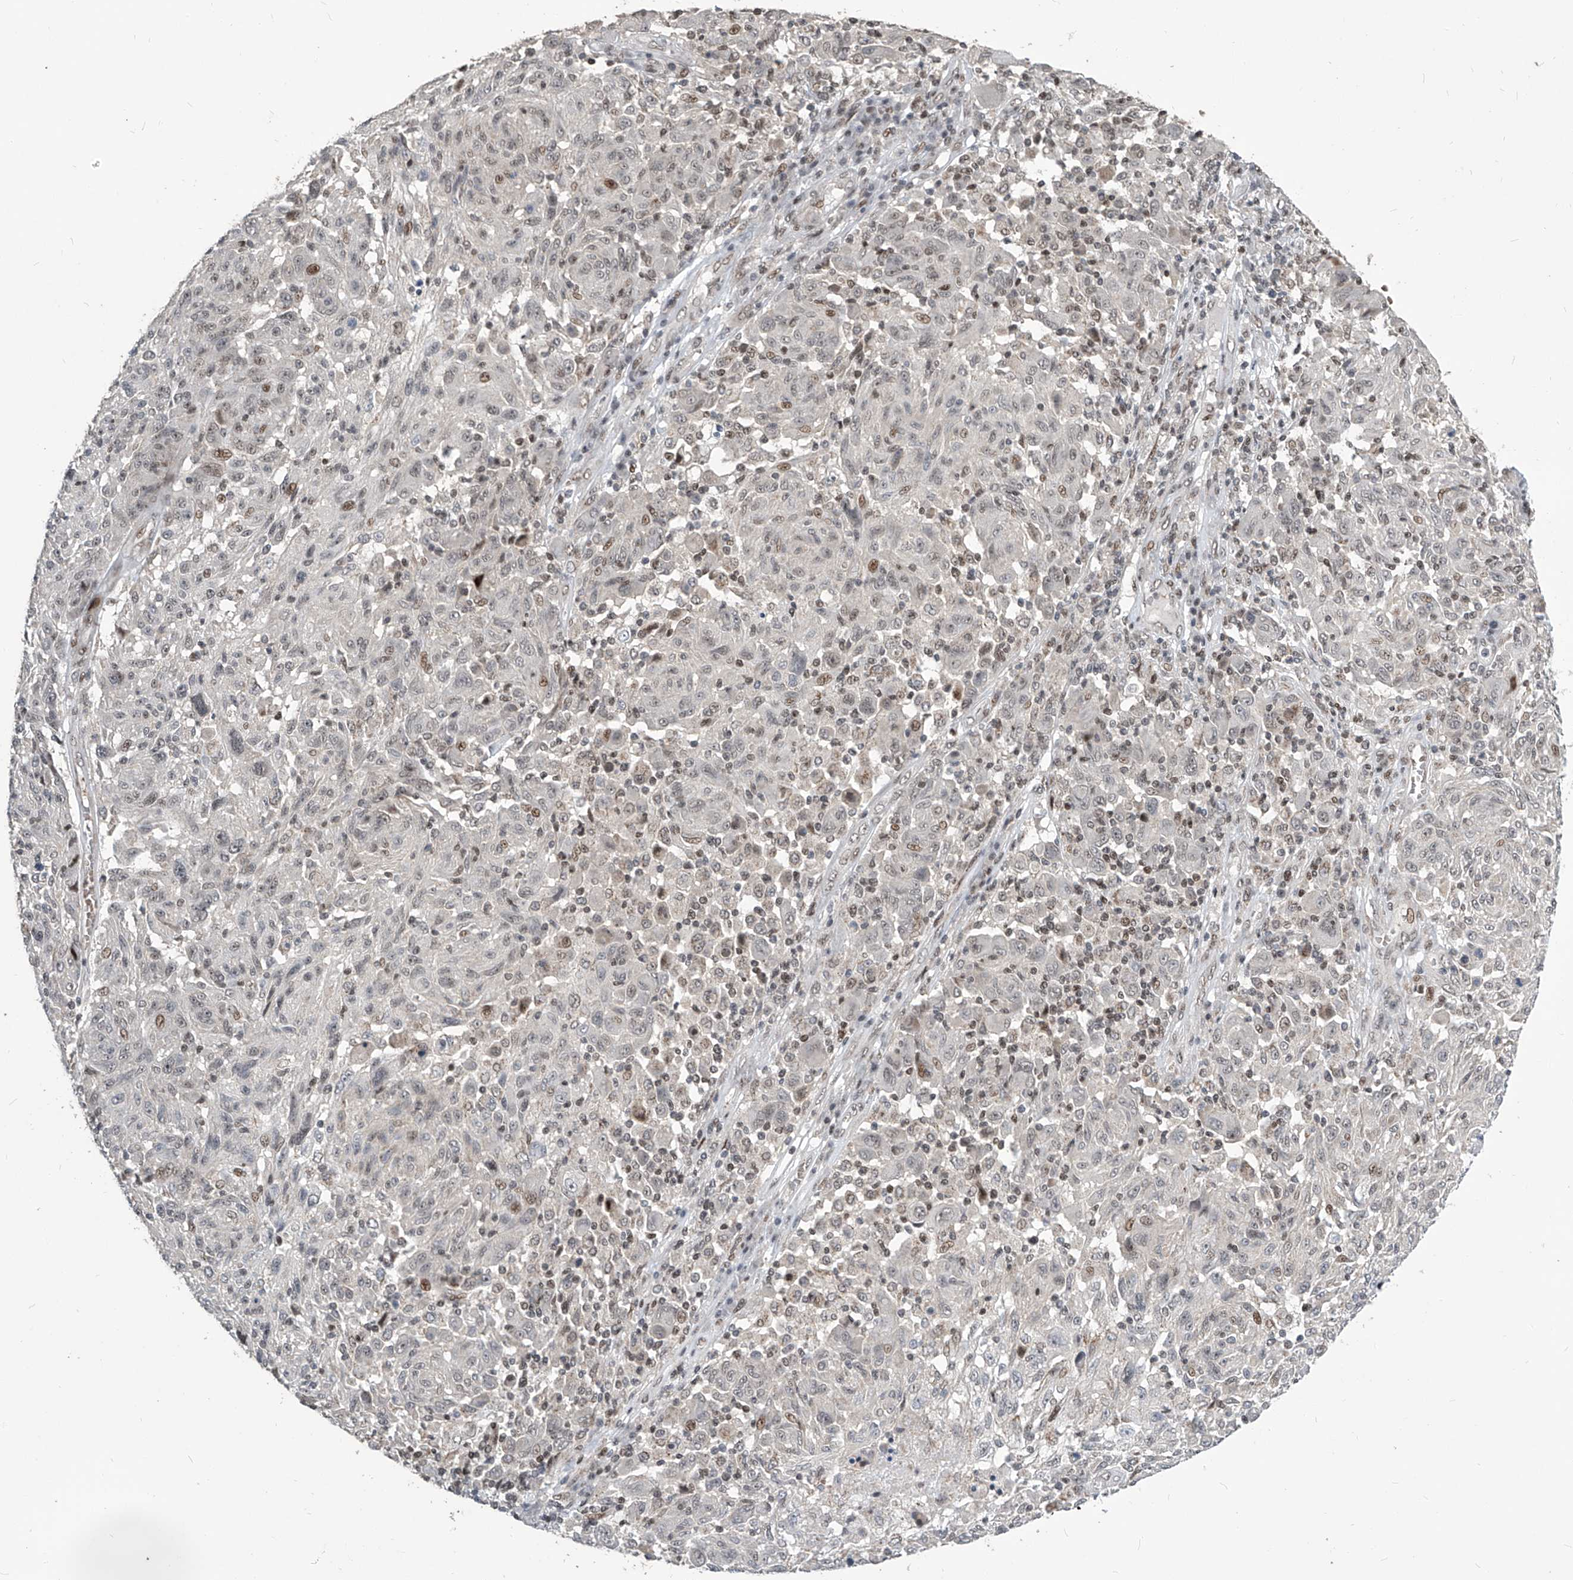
{"staining": {"intensity": "moderate", "quantity": "<25%", "location": "nuclear"}, "tissue": "melanoma", "cell_type": "Tumor cells", "image_type": "cancer", "snomed": [{"axis": "morphology", "description": "Malignant melanoma, NOS"}, {"axis": "topography", "description": "Skin"}], "caption": "This image reveals immunohistochemistry (IHC) staining of human melanoma, with low moderate nuclear positivity in about <25% of tumor cells.", "gene": "IRF2", "patient": {"sex": "male", "age": 53}}